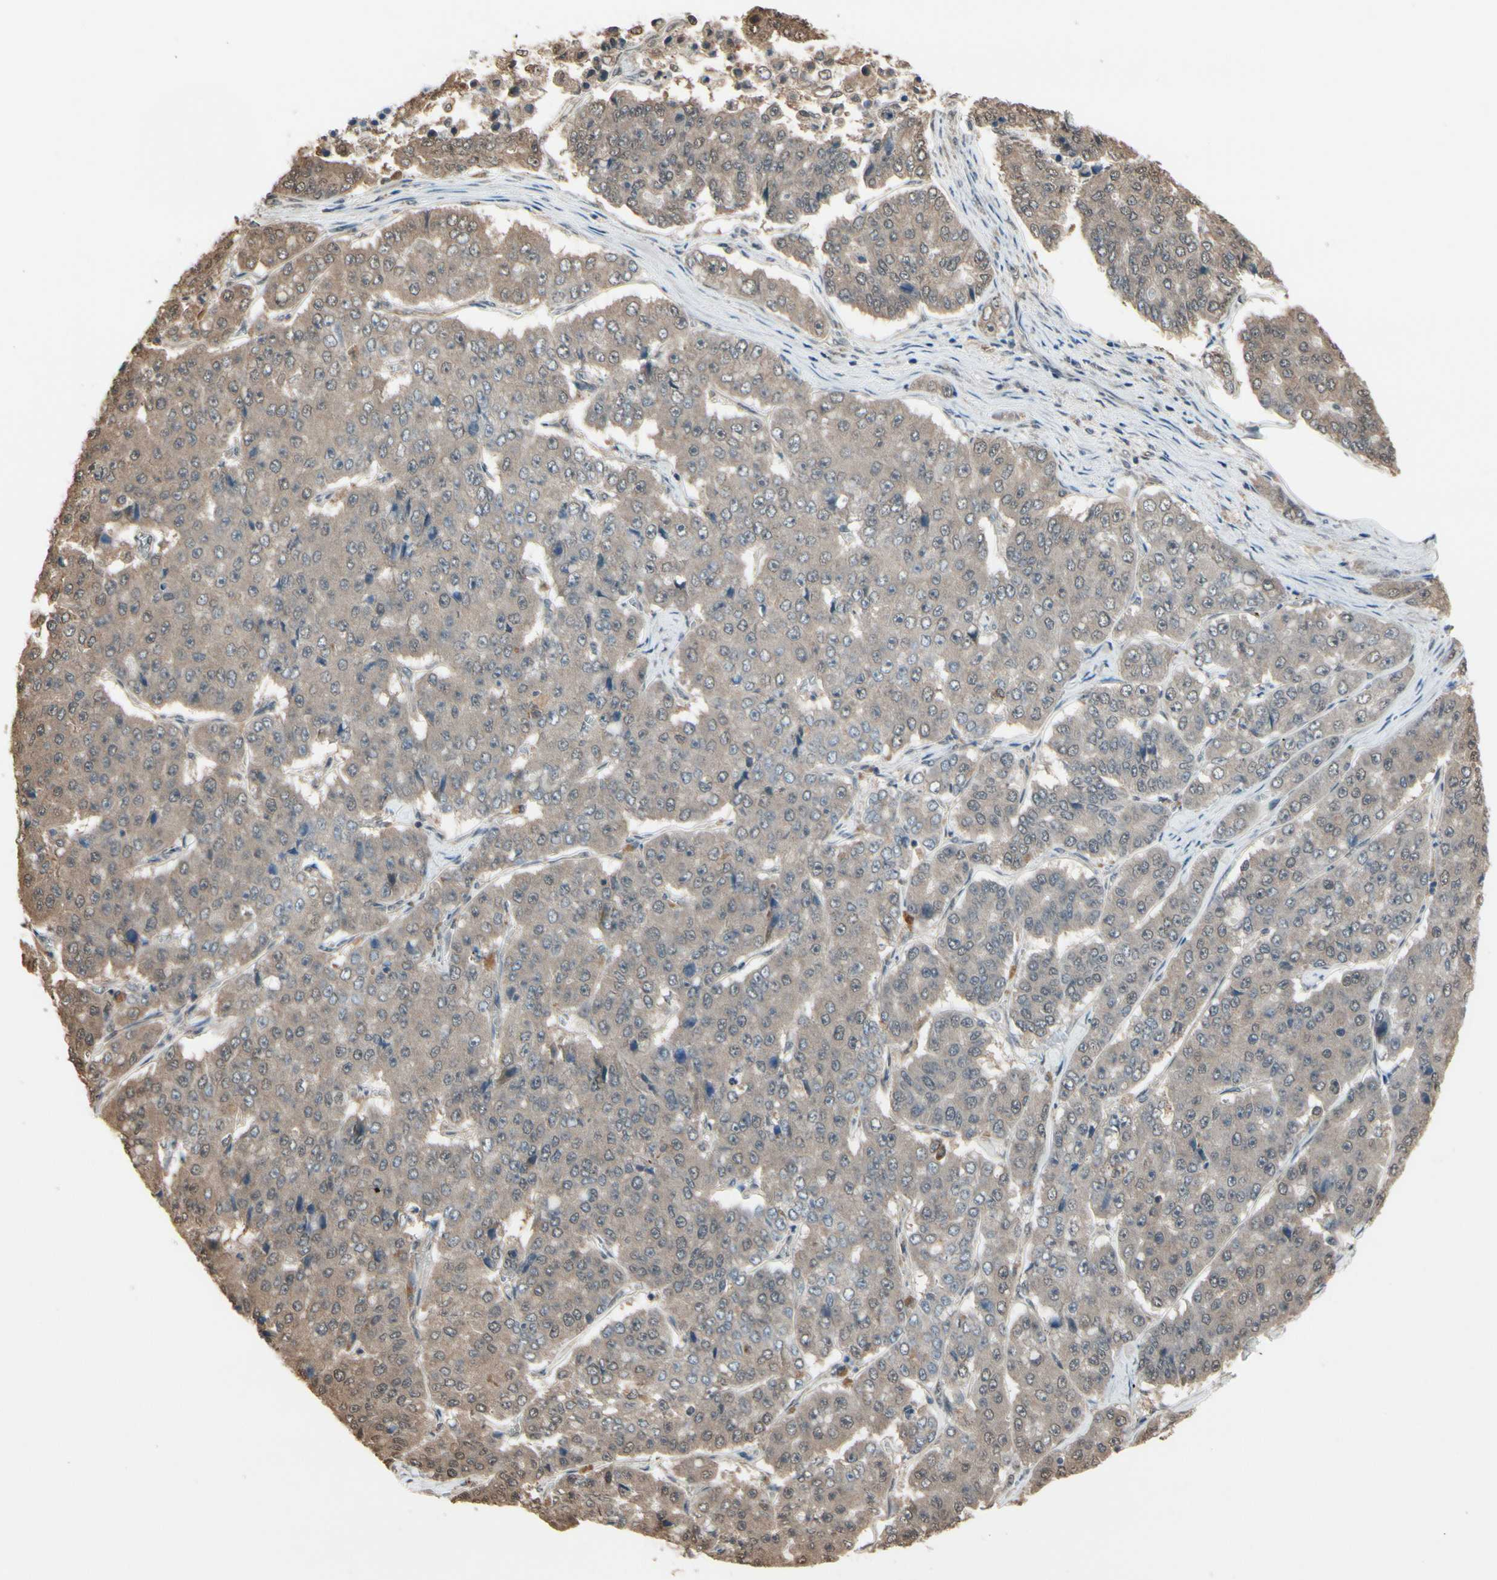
{"staining": {"intensity": "weak", "quantity": ">75%", "location": "cytoplasmic/membranous"}, "tissue": "pancreatic cancer", "cell_type": "Tumor cells", "image_type": "cancer", "snomed": [{"axis": "morphology", "description": "Adenocarcinoma, NOS"}, {"axis": "topography", "description": "Pancreas"}], "caption": "Immunohistochemical staining of pancreatic cancer shows low levels of weak cytoplasmic/membranous protein staining in approximately >75% of tumor cells.", "gene": "PNPLA7", "patient": {"sex": "male", "age": 50}}